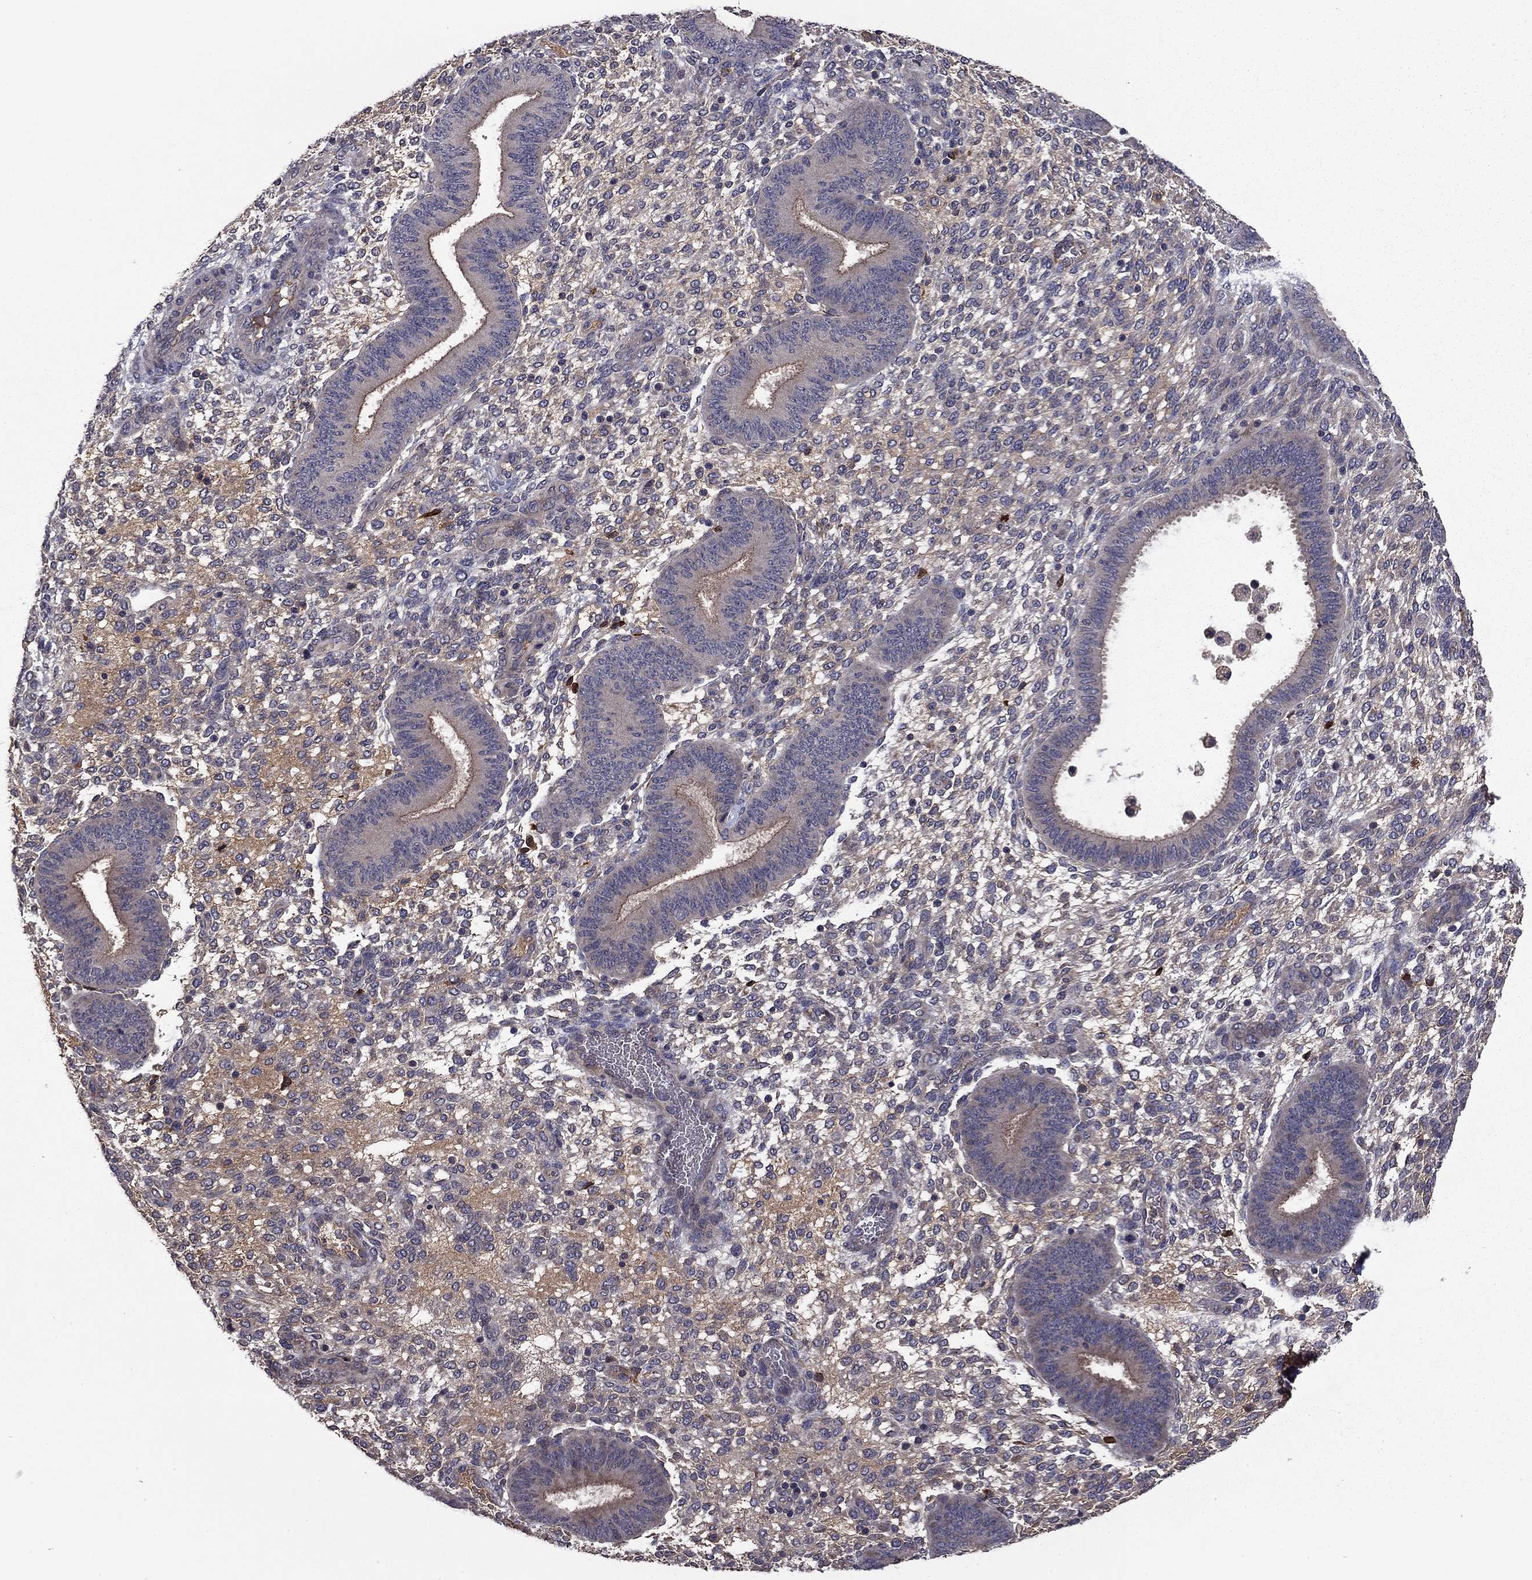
{"staining": {"intensity": "weak", "quantity": "25%-75%", "location": "cytoplasmic/membranous"}, "tissue": "endometrium", "cell_type": "Cells in endometrial stroma", "image_type": "normal", "snomed": [{"axis": "morphology", "description": "Normal tissue, NOS"}, {"axis": "topography", "description": "Endometrium"}], "caption": "Immunohistochemical staining of benign endometrium shows low levels of weak cytoplasmic/membranous staining in about 25%-75% of cells in endometrial stroma. (brown staining indicates protein expression, while blue staining denotes nuclei).", "gene": "PROS1", "patient": {"sex": "female", "age": 39}}